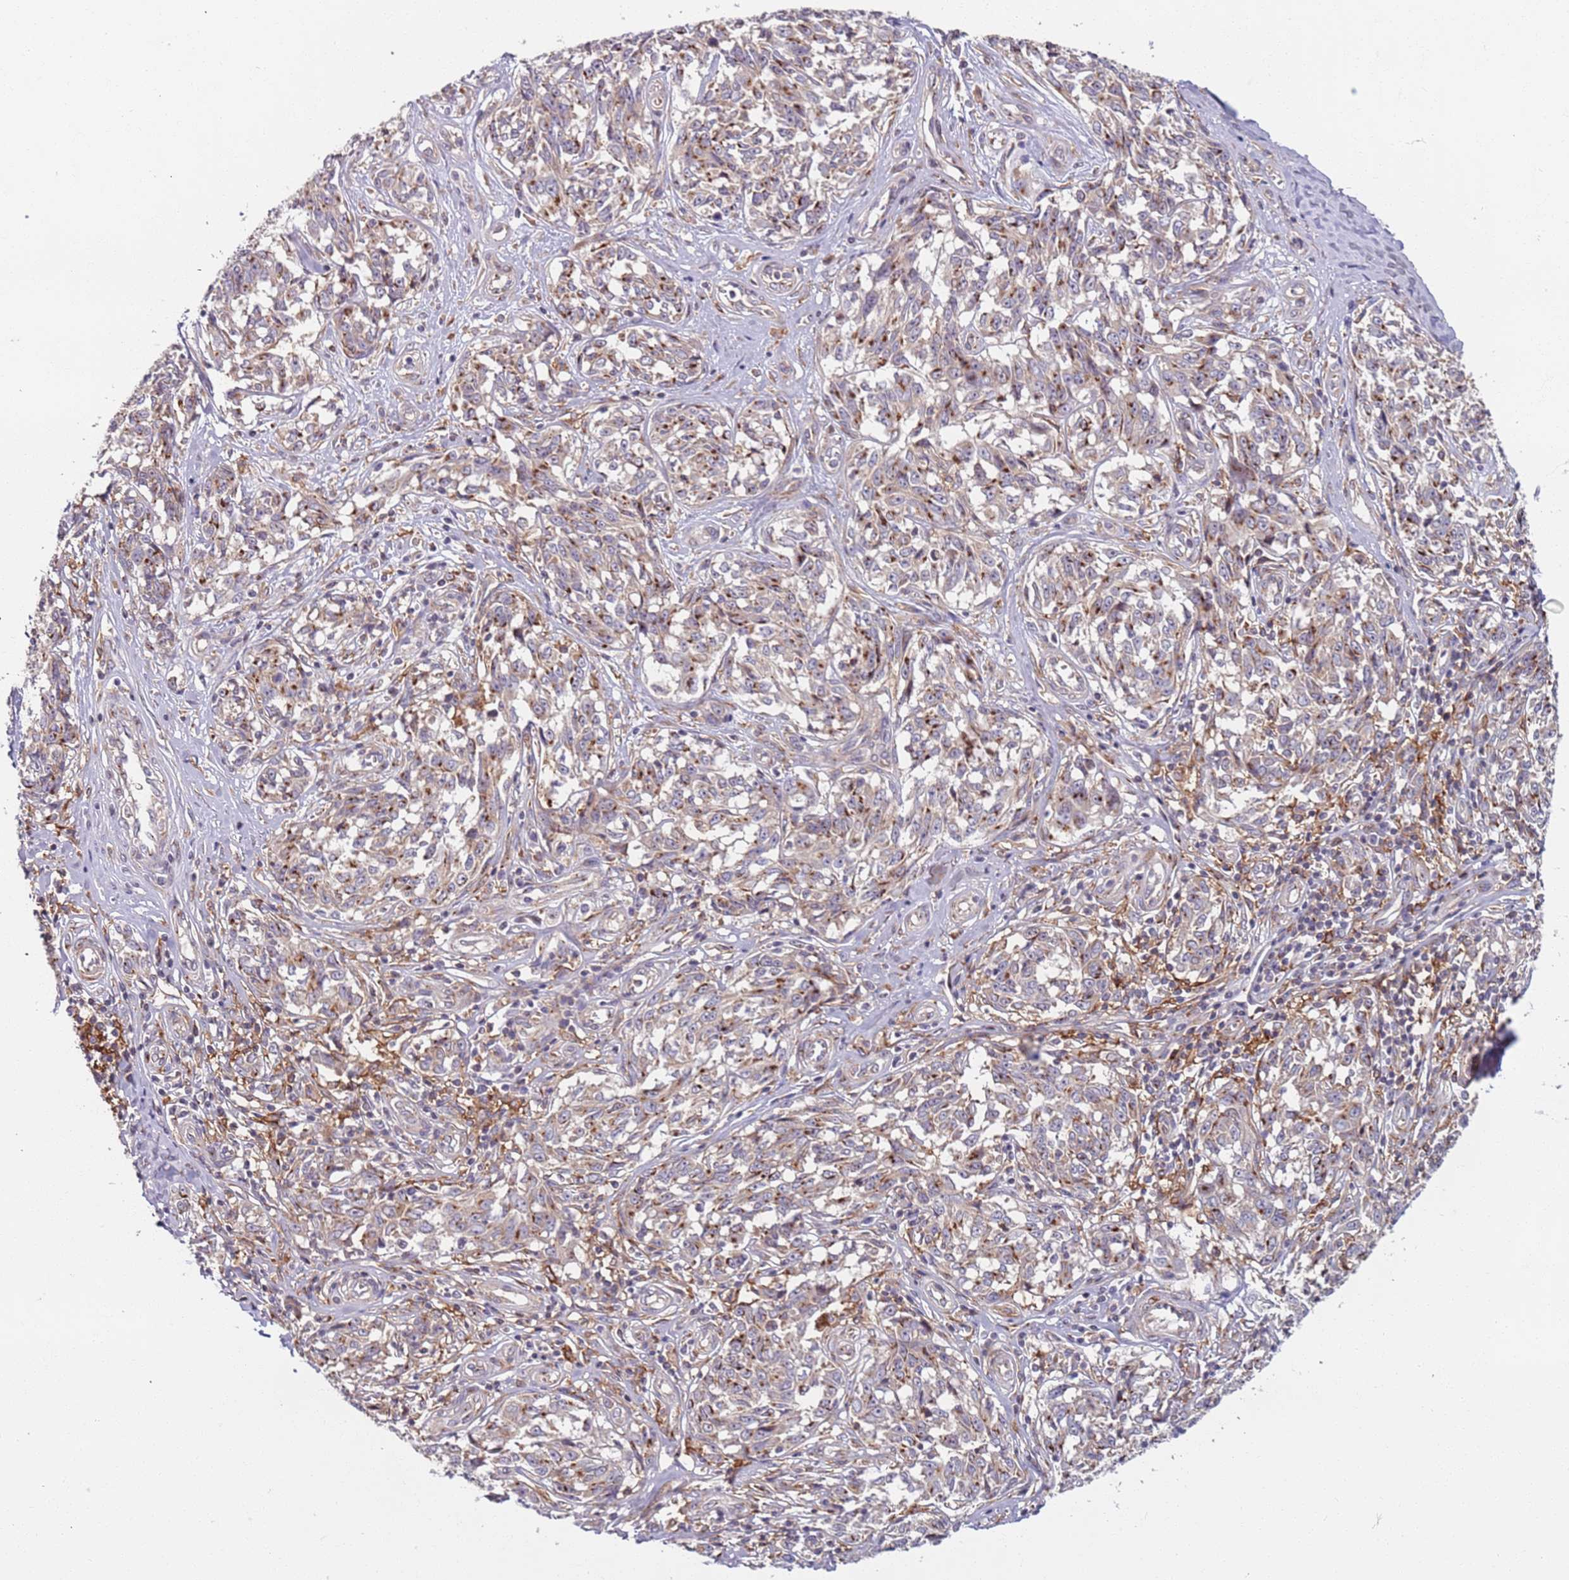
{"staining": {"intensity": "strong", "quantity": "25%-75%", "location": "cytoplasmic/membranous"}, "tissue": "melanoma", "cell_type": "Tumor cells", "image_type": "cancer", "snomed": [{"axis": "morphology", "description": "Normal tissue, NOS"}, {"axis": "morphology", "description": "Malignant melanoma, NOS"}, {"axis": "topography", "description": "Skin"}], "caption": "IHC of human malignant melanoma displays high levels of strong cytoplasmic/membranous staining in approximately 25%-75% of tumor cells. The staining was performed using DAB (3,3'-diaminobenzidine) to visualize the protein expression in brown, while the nuclei were stained in blue with hematoxylin (Magnification: 20x).", "gene": "AKTIP", "patient": {"sex": "female", "age": 64}}